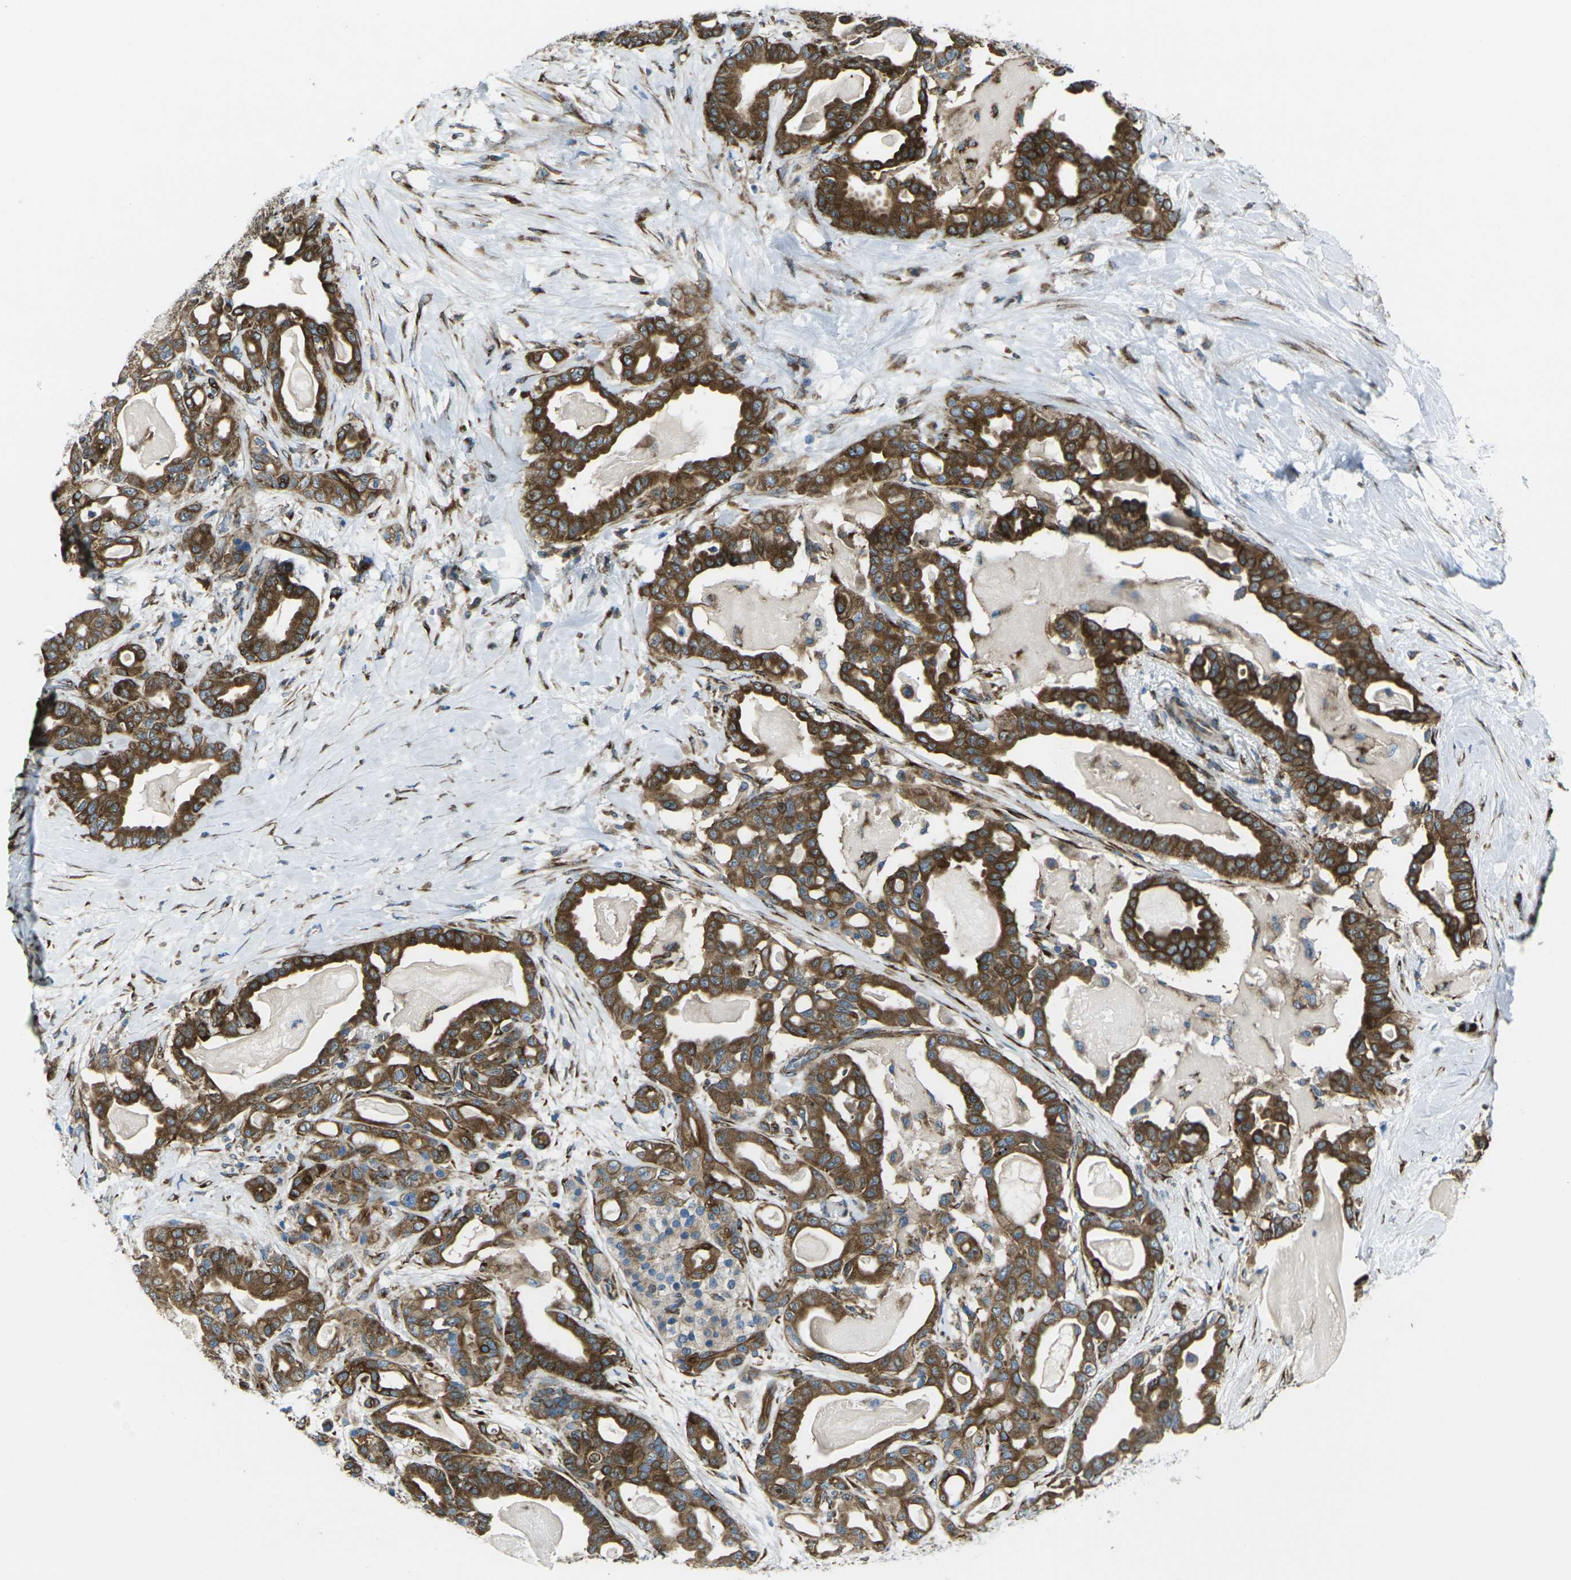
{"staining": {"intensity": "strong", "quantity": ">75%", "location": "cytoplasmic/membranous"}, "tissue": "pancreatic cancer", "cell_type": "Tumor cells", "image_type": "cancer", "snomed": [{"axis": "morphology", "description": "Adenocarcinoma, NOS"}, {"axis": "topography", "description": "Pancreas"}], "caption": "Immunohistochemistry staining of pancreatic adenocarcinoma, which exhibits high levels of strong cytoplasmic/membranous expression in about >75% of tumor cells indicating strong cytoplasmic/membranous protein expression. The staining was performed using DAB (brown) for protein detection and nuclei were counterstained in hematoxylin (blue).", "gene": "CELSR2", "patient": {"sex": "male", "age": 63}}